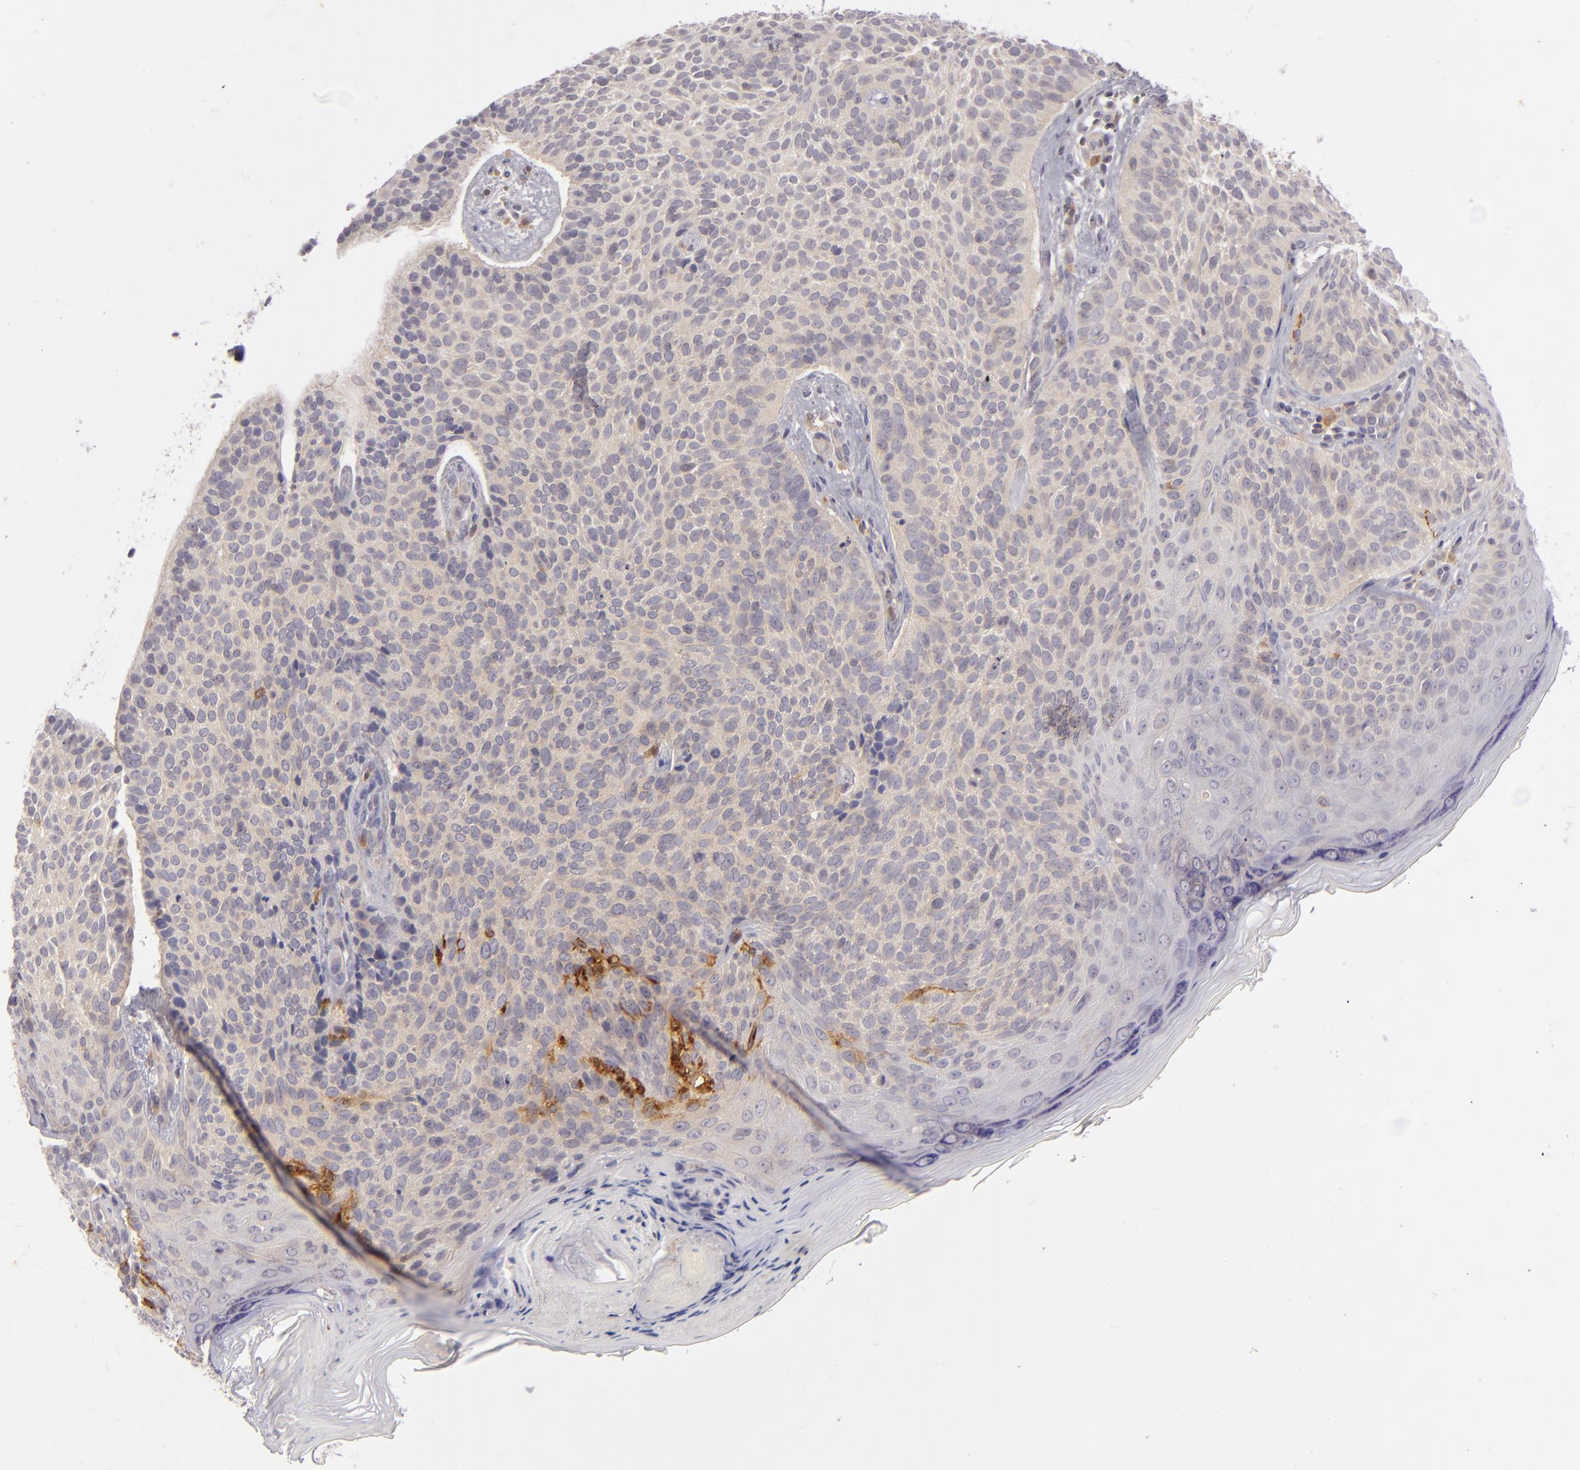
{"staining": {"intensity": "weak", "quantity": ">75%", "location": "cytoplasmic/membranous"}, "tissue": "skin cancer", "cell_type": "Tumor cells", "image_type": "cancer", "snomed": [{"axis": "morphology", "description": "Basal cell carcinoma"}, {"axis": "topography", "description": "Skin"}], "caption": "Human skin cancer (basal cell carcinoma) stained for a protein (brown) shows weak cytoplasmic/membranous positive staining in about >75% of tumor cells.", "gene": "CD83", "patient": {"sex": "female", "age": 78}}